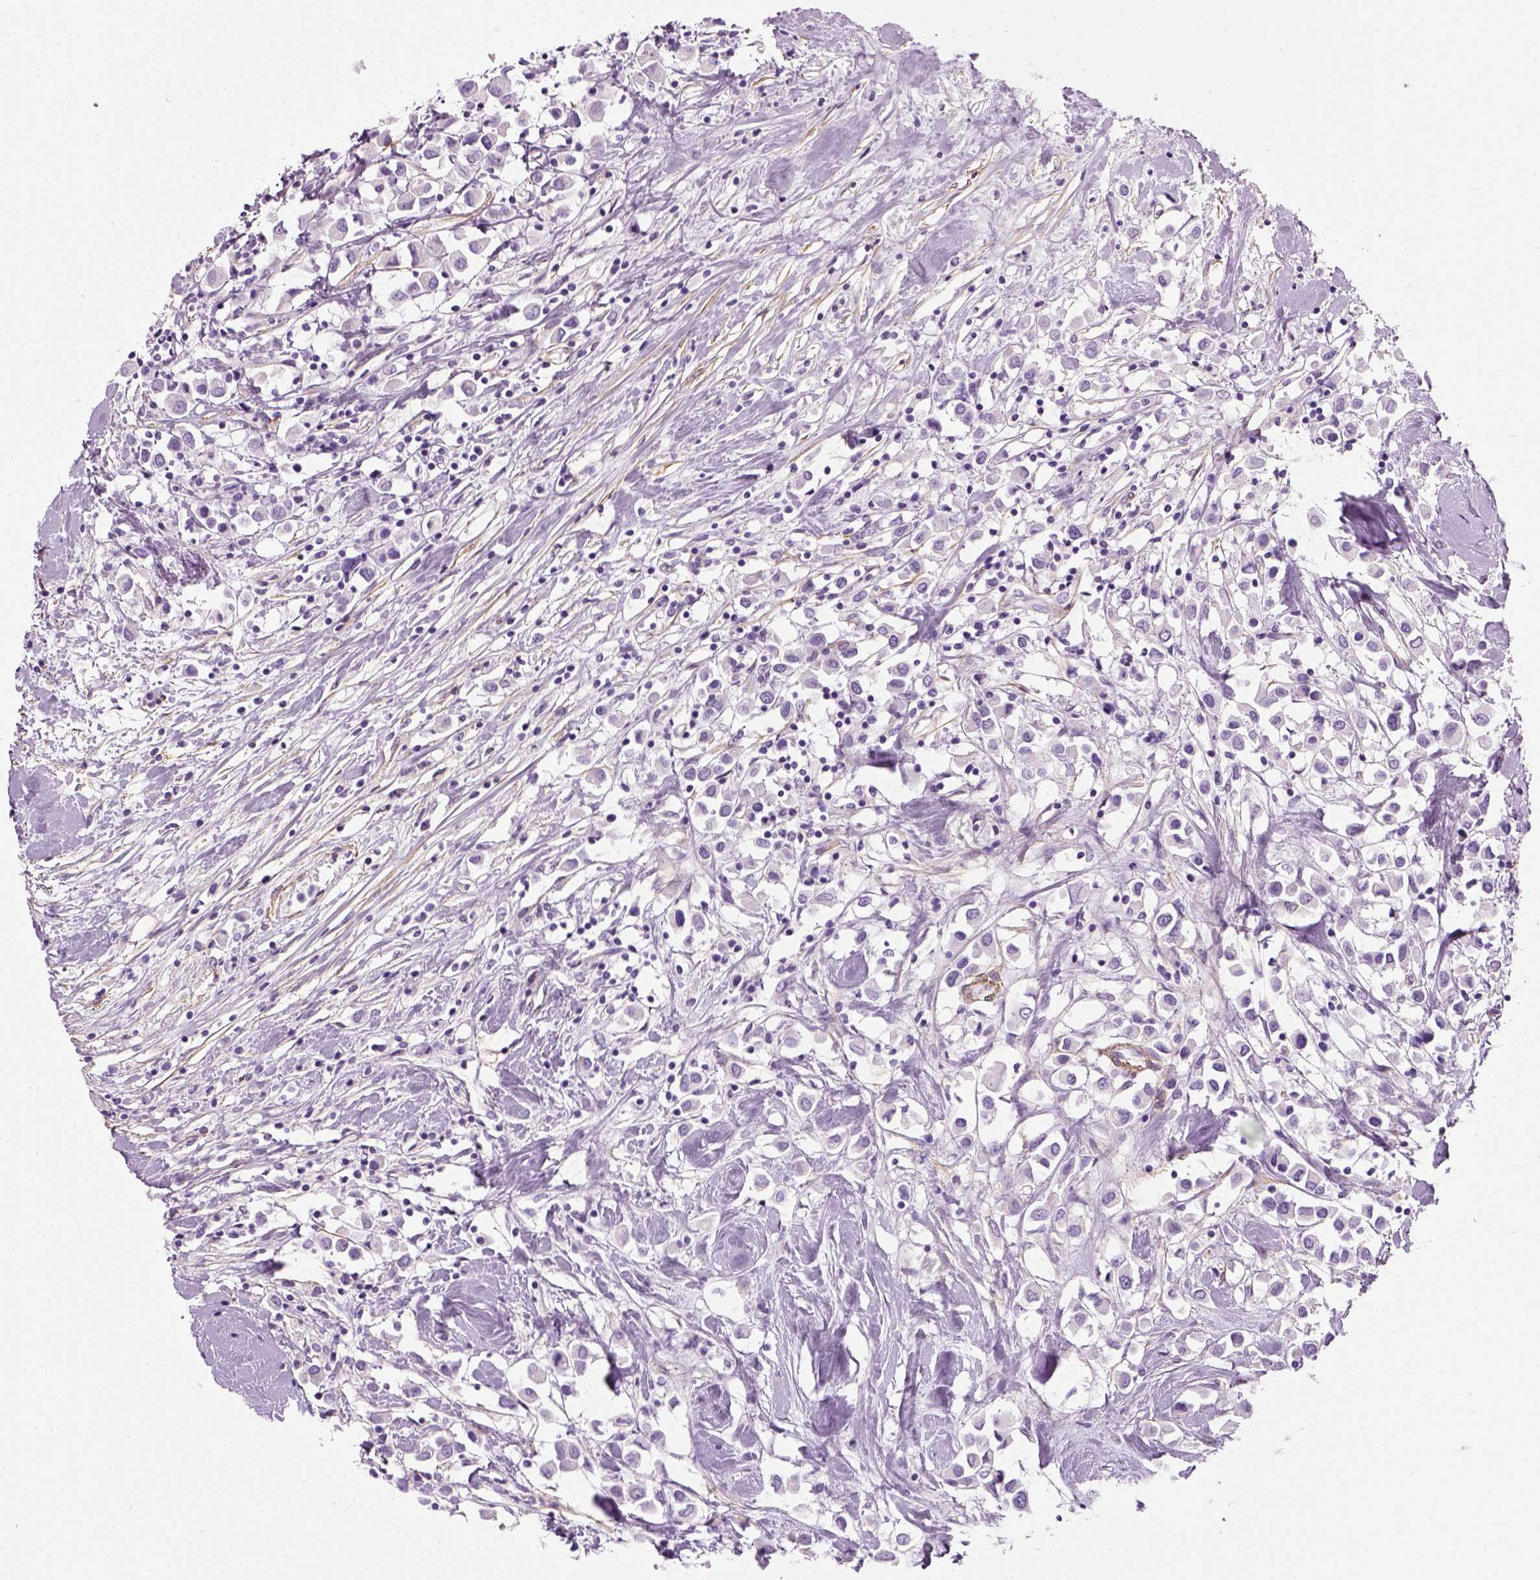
{"staining": {"intensity": "negative", "quantity": "none", "location": "none"}, "tissue": "breast cancer", "cell_type": "Tumor cells", "image_type": "cancer", "snomed": [{"axis": "morphology", "description": "Duct carcinoma"}, {"axis": "topography", "description": "Breast"}], "caption": "Breast cancer (invasive ductal carcinoma) was stained to show a protein in brown. There is no significant positivity in tumor cells. (Brightfield microscopy of DAB (3,3'-diaminobenzidine) immunohistochemistry (IHC) at high magnification).", "gene": "FAM161A", "patient": {"sex": "female", "age": 61}}